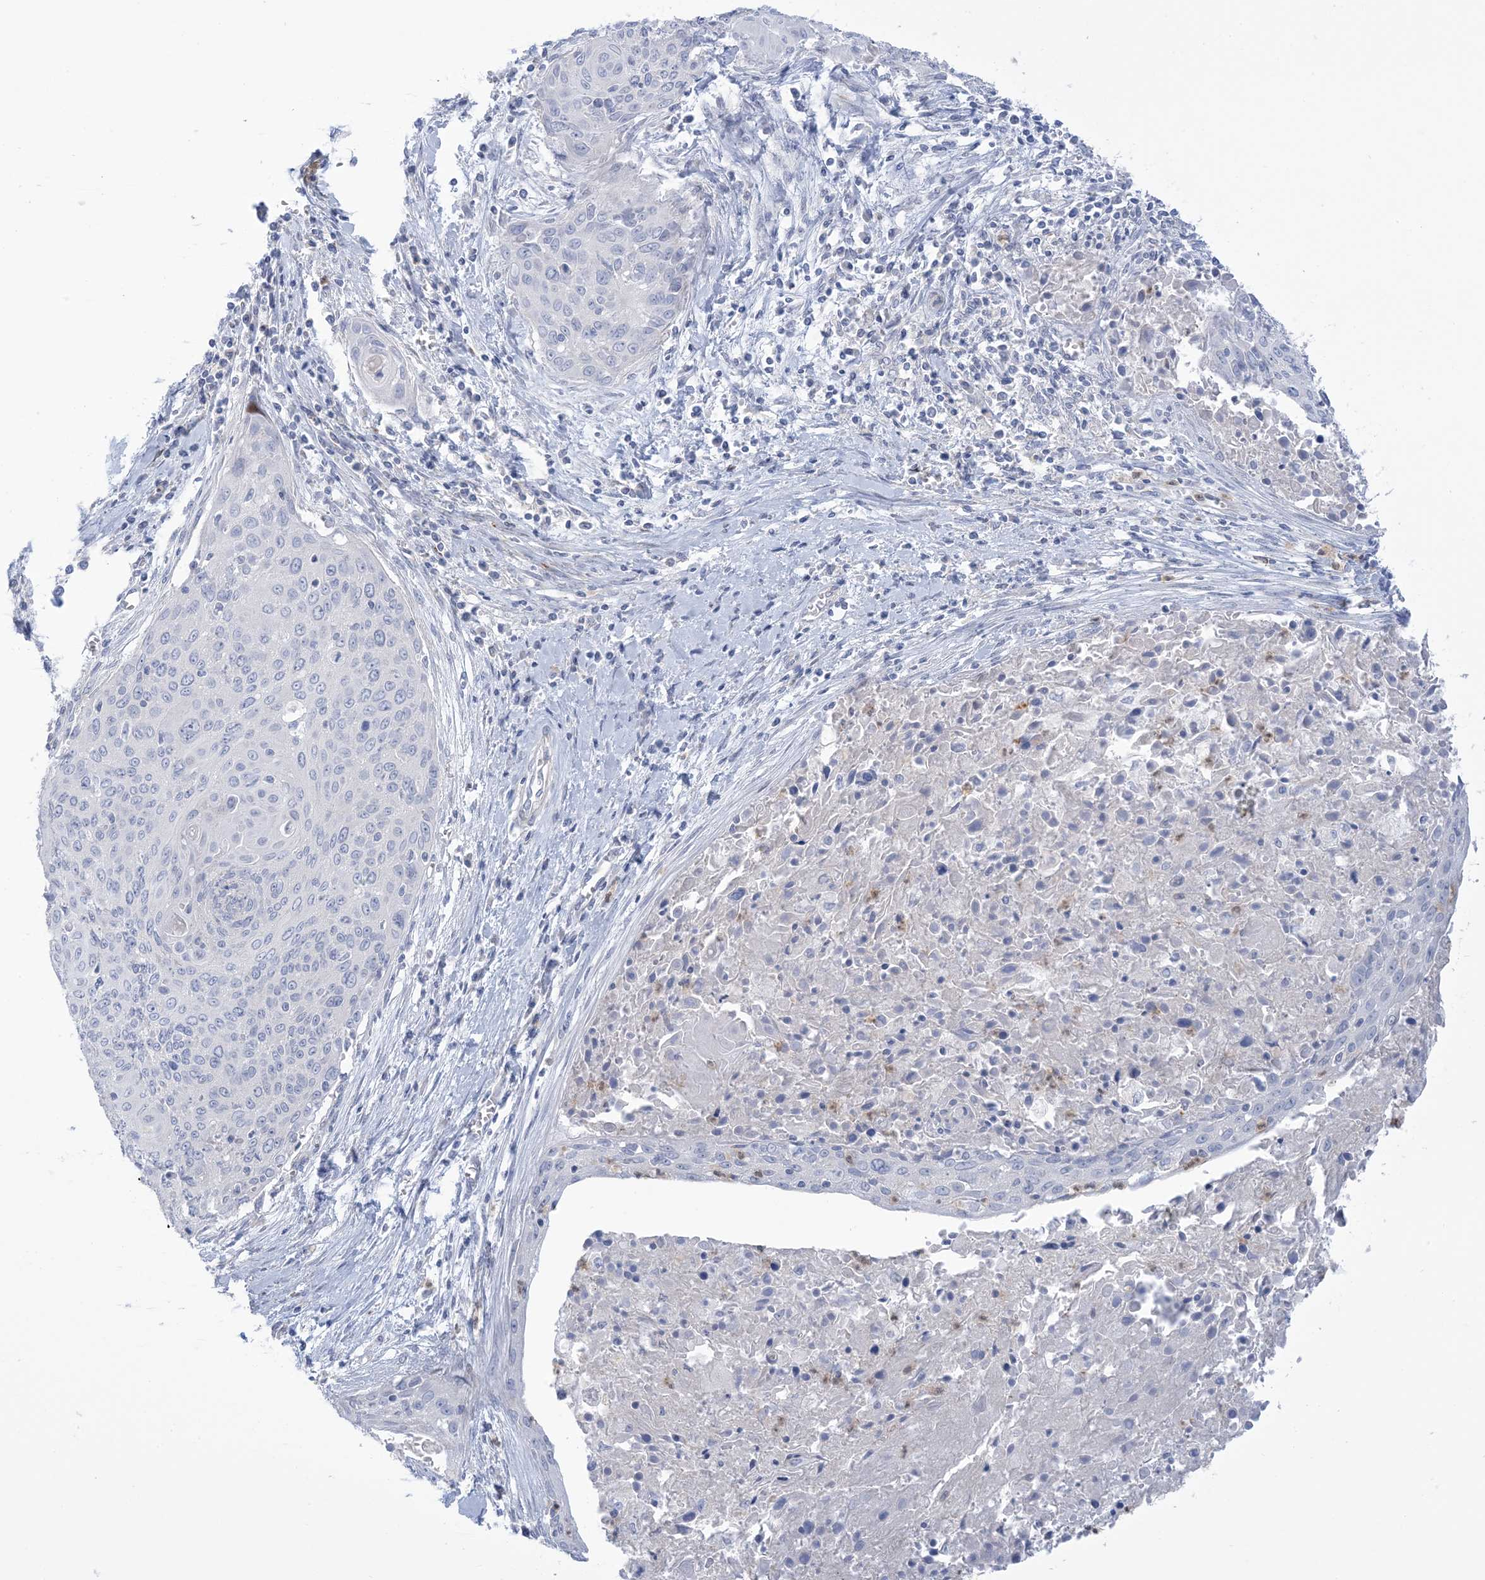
{"staining": {"intensity": "negative", "quantity": "none", "location": "none"}, "tissue": "cervical cancer", "cell_type": "Tumor cells", "image_type": "cancer", "snomed": [{"axis": "morphology", "description": "Squamous cell carcinoma, NOS"}, {"axis": "topography", "description": "Cervix"}], "caption": "High power microscopy micrograph of an immunohistochemistry photomicrograph of cervical cancer, revealing no significant positivity in tumor cells.", "gene": "MTHFD2L", "patient": {"sex": "female", "age": 55}}